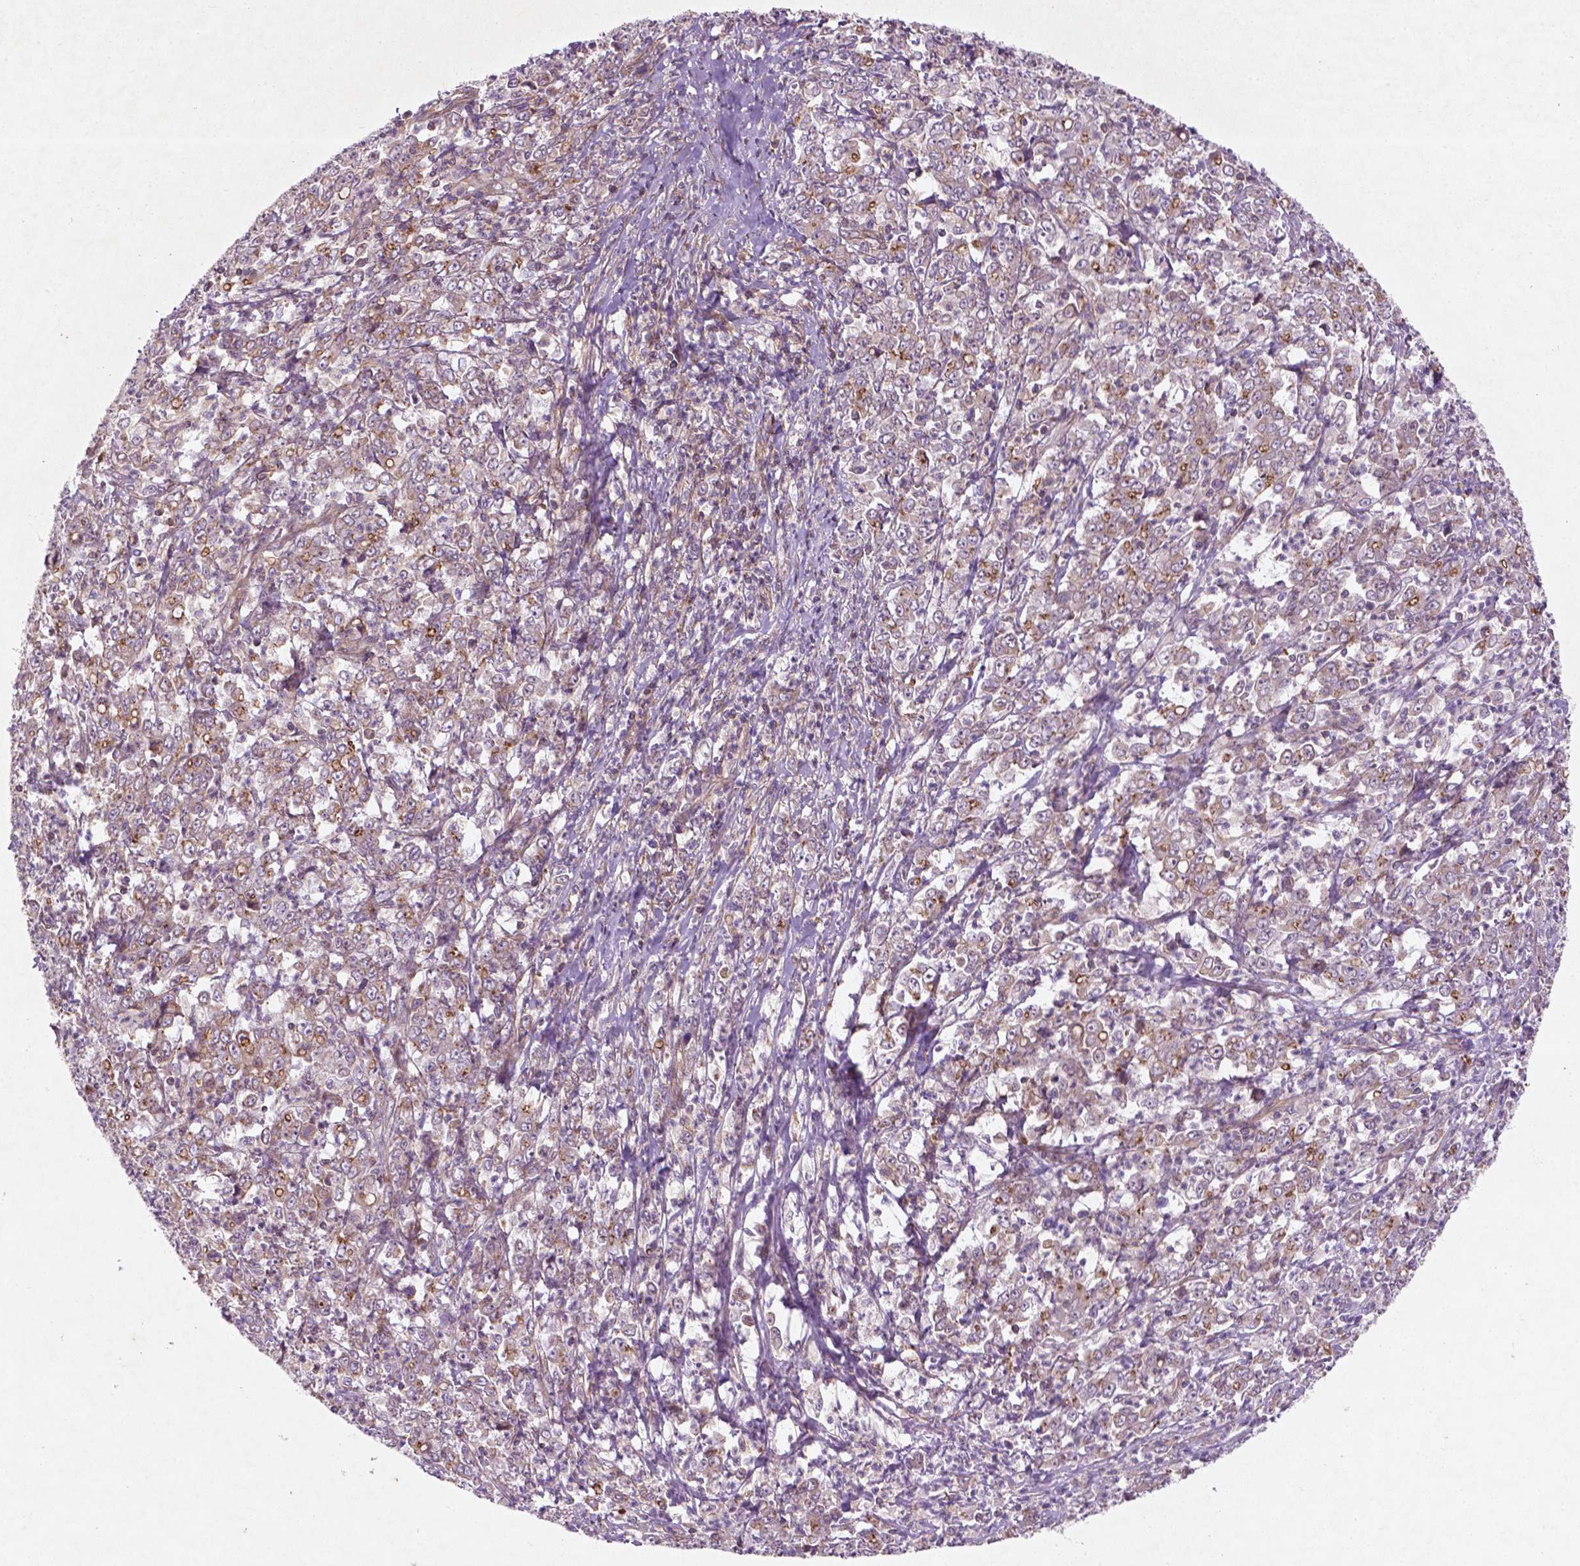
{"staining": {"intensity": "negative", "quantity": "none", "location": "none"}, "tissue": "stomach cancer", "cell_type": "Tumor cells", "image_type": "cancer", "snomed": [{"axis": "morphology", "description": "Adenocarcinoma, NOS"}, {"axis": "topography", "description": "Stomach, lower"}], "caption": "Micrograph shows no protein positivity in tumor cells of stomach cancer tissue.", "gene": "TCHP", "patient": {"sex": "female", "age": 71}}